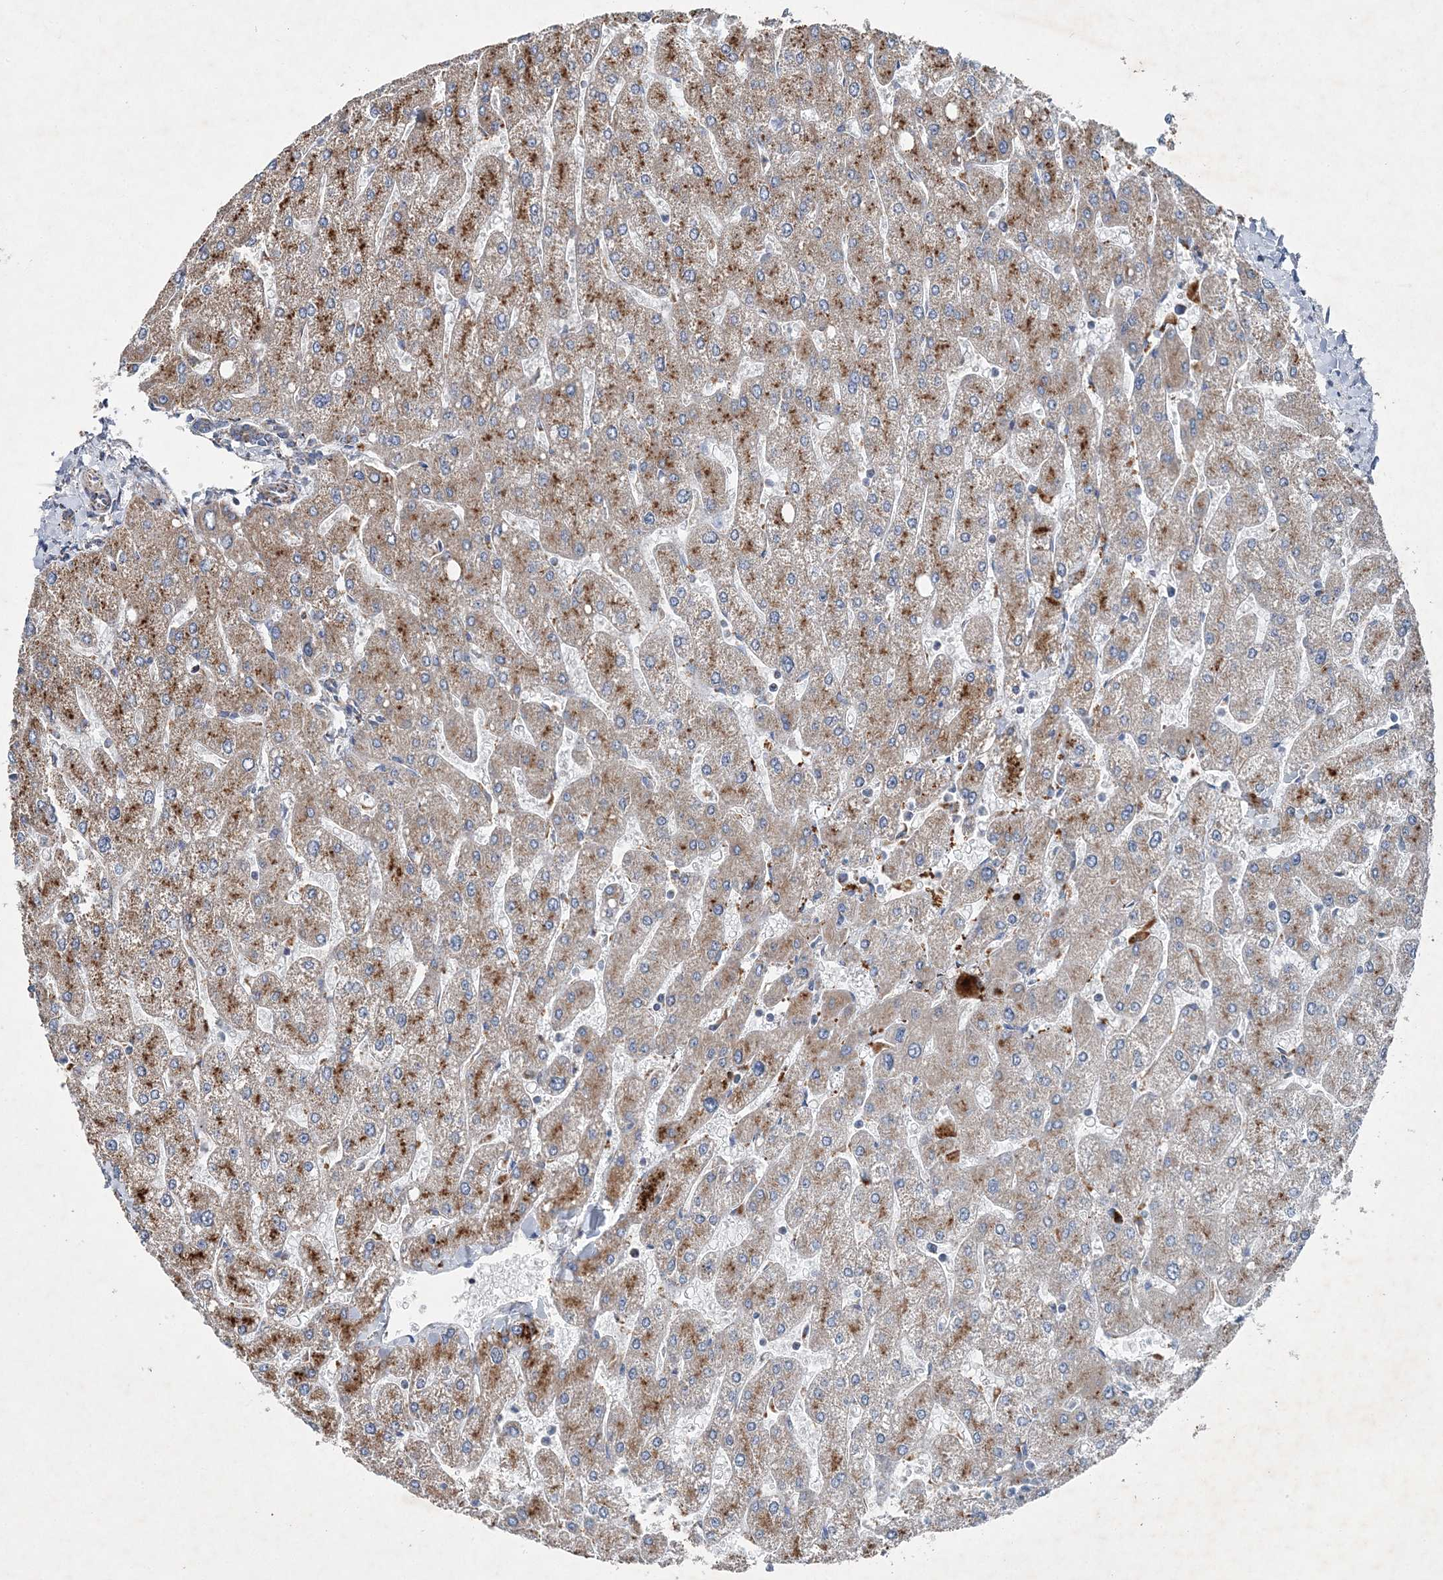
{"staining": {"intensity": "negative", "quantity": "none", "location": "none"}, "tissue": "liver", "cell_type": "Cholangiocytes", "image_type": "normal", "snomed": [{"axis": "morphology", "description": "Normal tissue, NOS"}, {"axis": "topography", "description": "Liver"}], "caption": "Cholangiocytes show no significant protein expression in benign liver.", "gene": "SPAG16", "patient": {"sex": "male", "age": 55}}